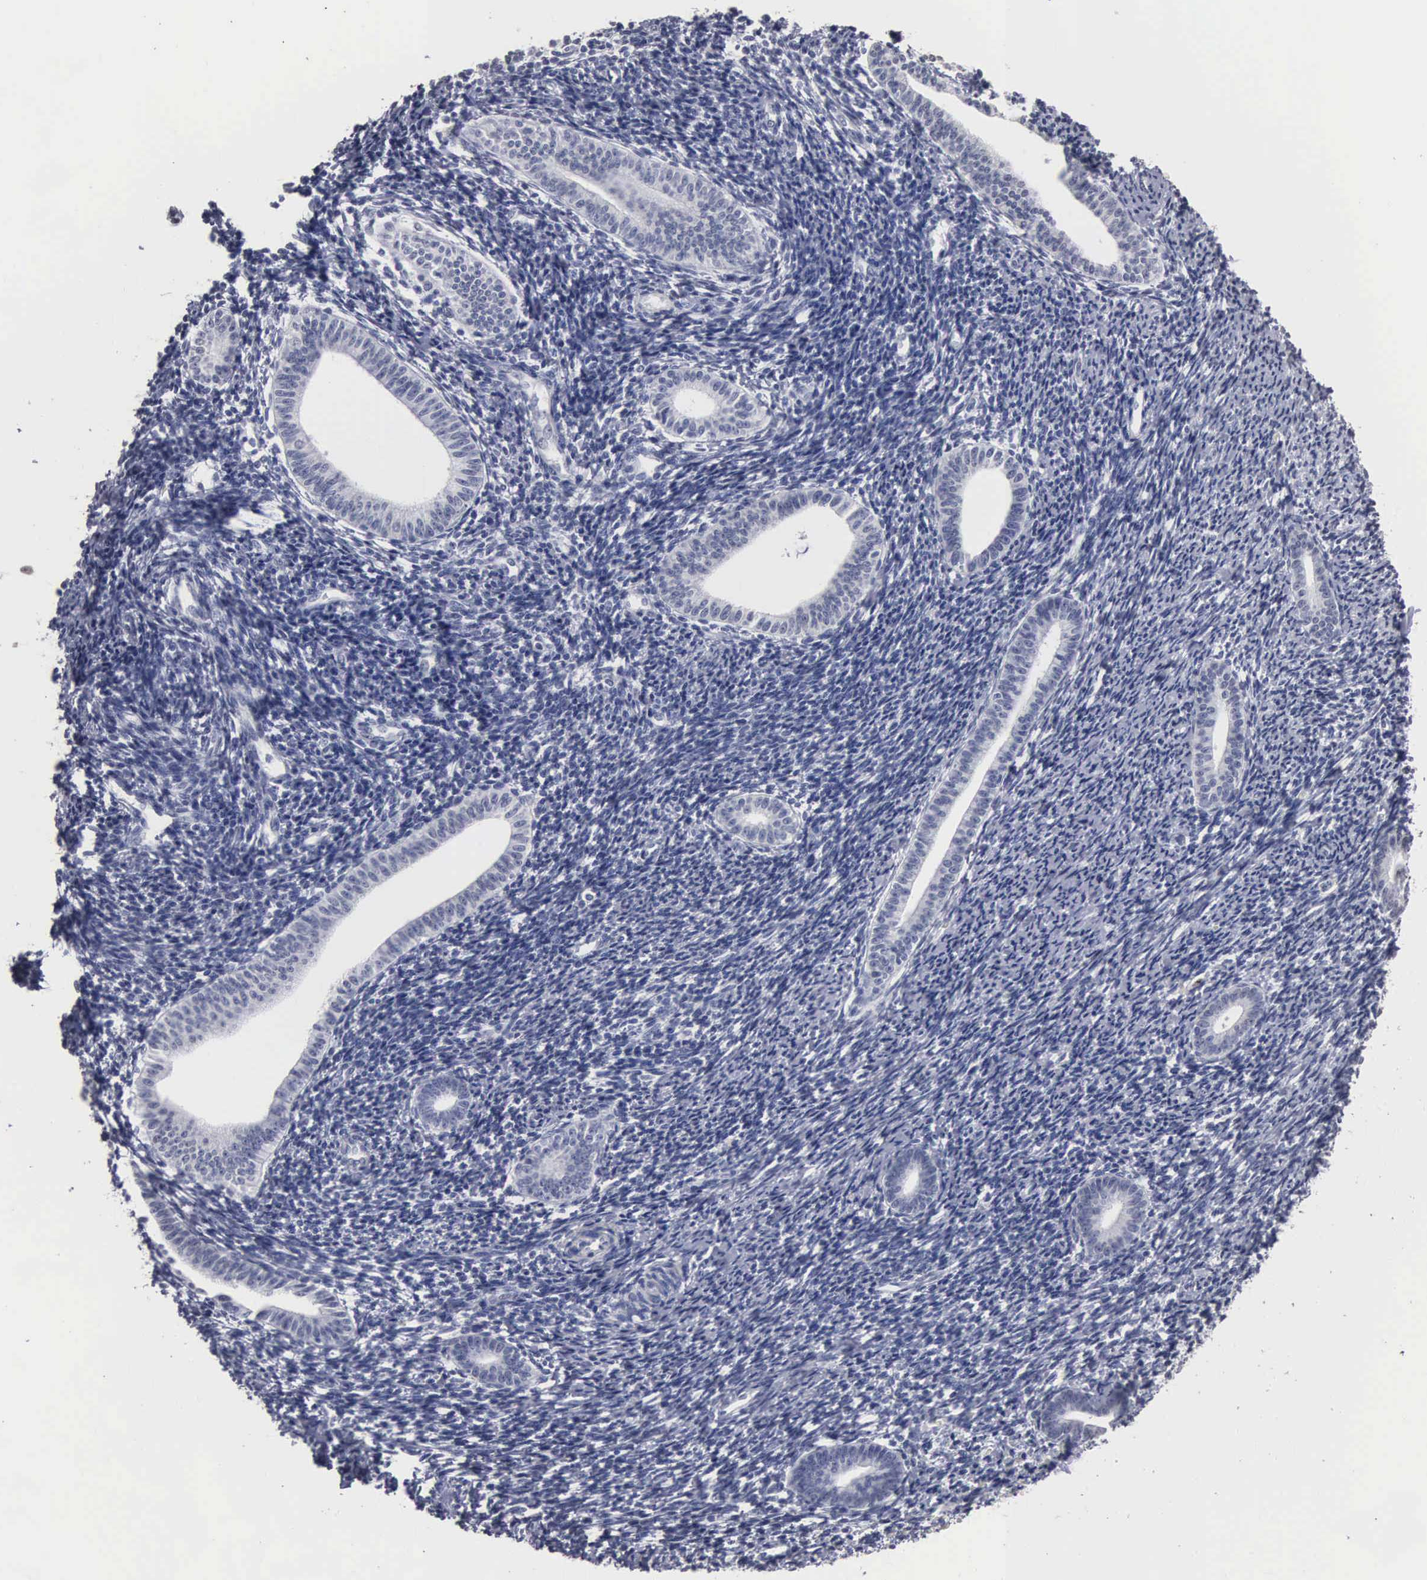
{"staining": {"intensity": "negative", "quantity": "none", "location": "none"}, "tissue": "endometrium", "cell_type": "Cells in endometrial stroma", "image_type": "normal", "snomed": [{"axis": "morphology", "description": "Normal tissue, NOS"}, {"axis": "topography", "description": "Endometrium"}], "caption": "Image shows no protein expression in cells in endometrial stroma of unremarkable endometrium. Brightfield microscopy of immunohistochemistry stained with DAB (brown) and hematoxylin (blue), captured at high magnification.", "gene": "UPB1", "patient": {"sex": "female", "age": 52}}